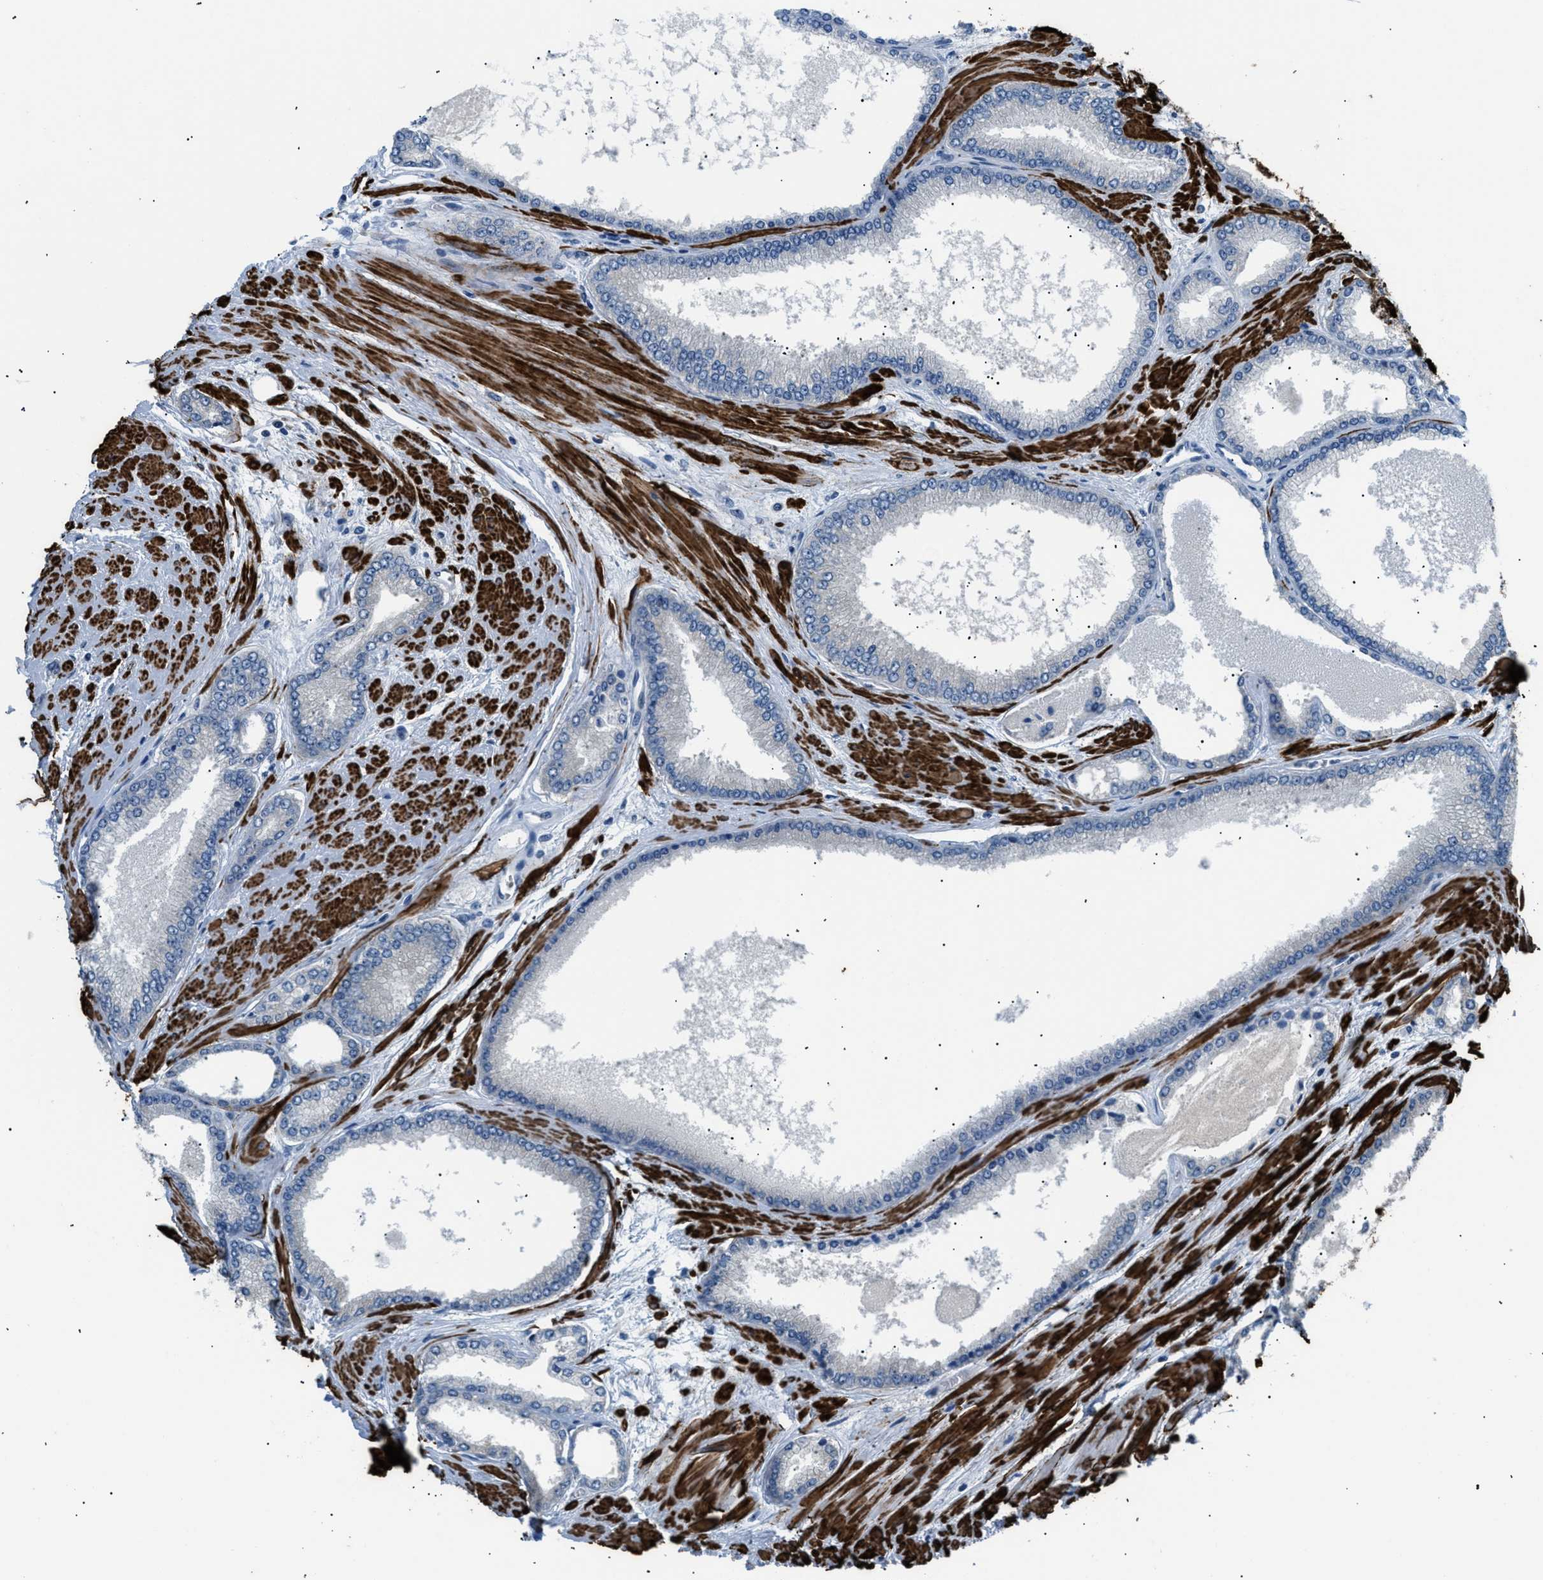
{"staining": {"intensity": "negative", "quantity": "none", "location": "none"}, "tissue": "prostate cancer", "cell_type": "Tumor cells", "image_type": "cancer", "snomed": [{"axis": "morphology", "description": "Adenocarcinoma, High grade"}, {"axis": "topography", "description": "Prostate"}], "caption": "This is a photomicrograph of IHC staining of adenocarcinoma (high-grade) (prostate), which shows no positivity in tumor cells.", "gene": "ICA1", "patient": {"sex": "male", "age": 61}}